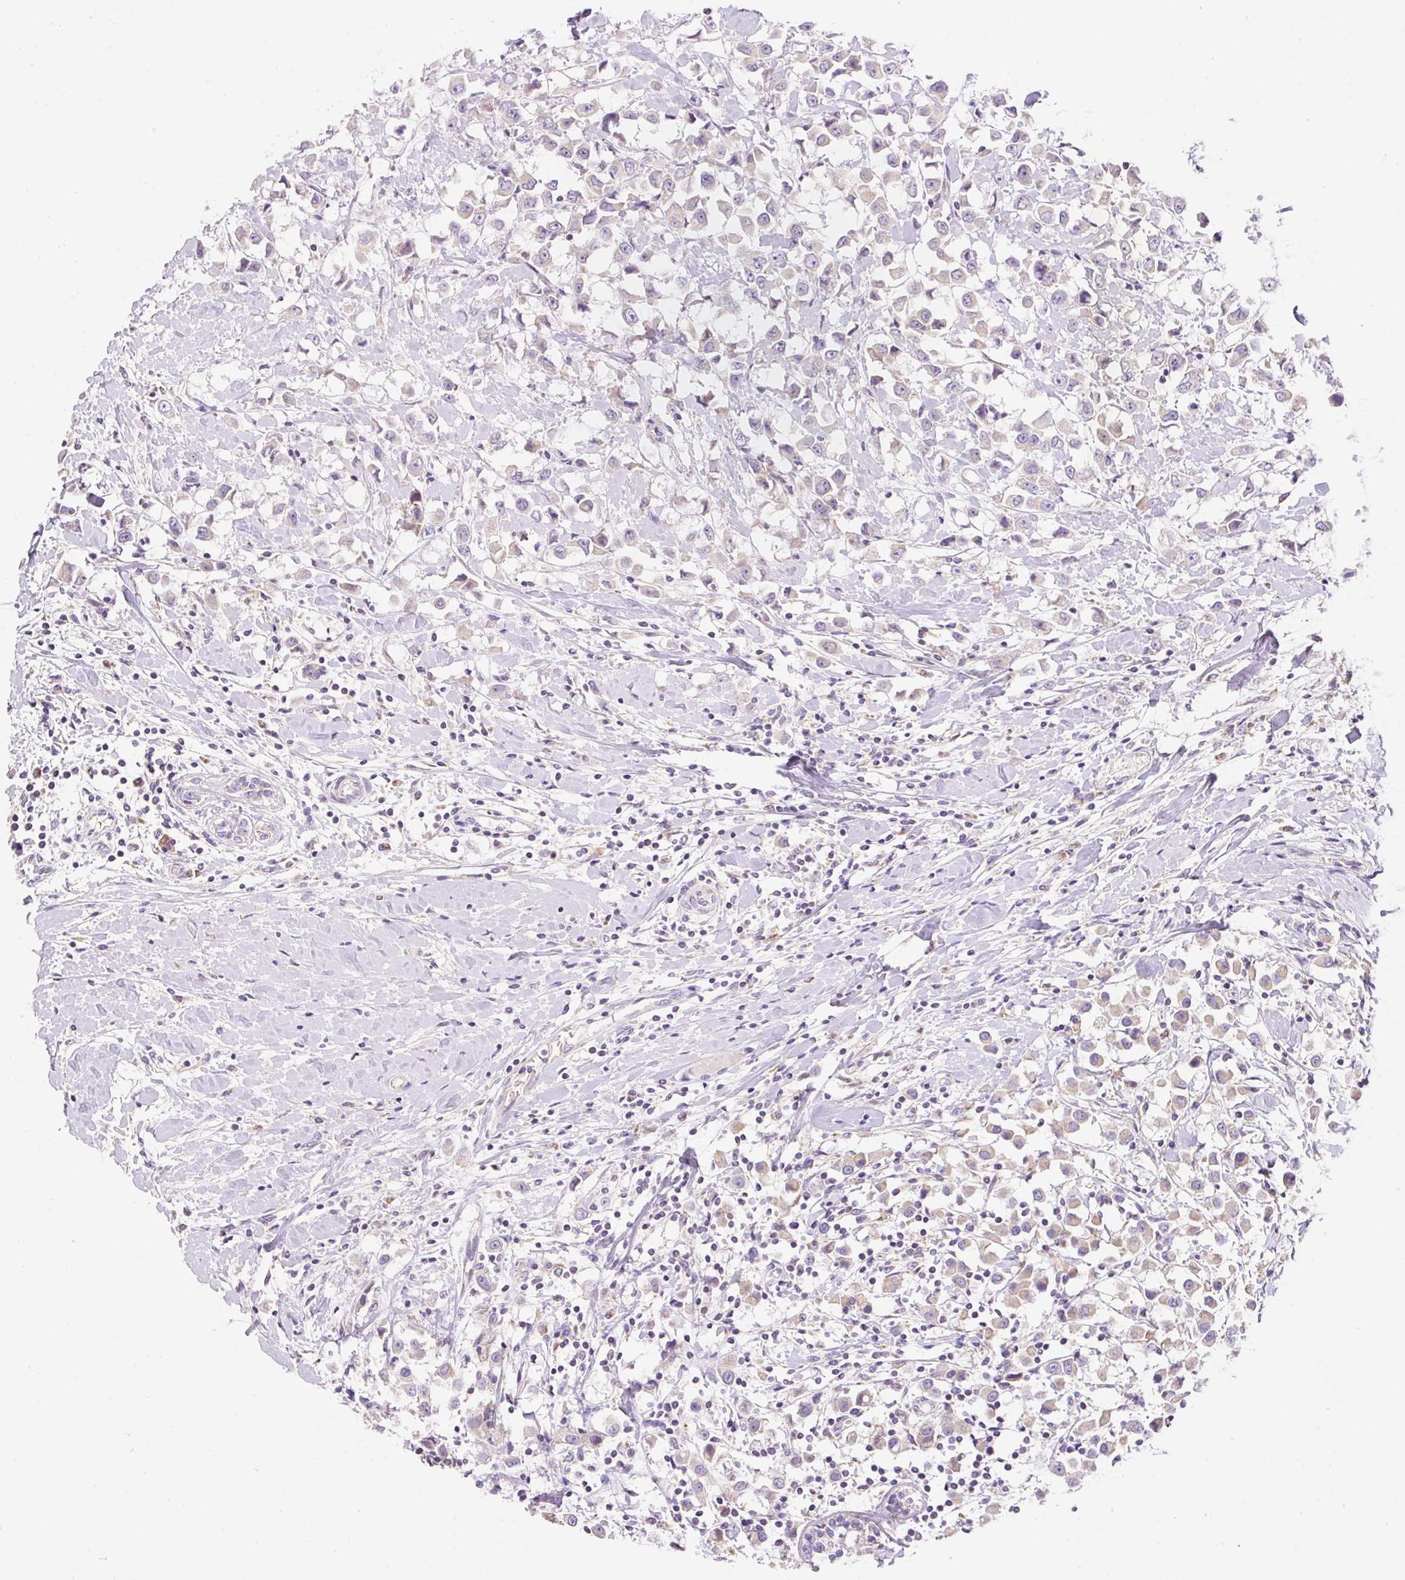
{"staining": {"intensity": "weak", "quantity": "25%-75%", "location": "cytoplasmic/membranous"}, "tissue": "breast cancer", "cell_type": "Tumor cells", "image_type": "cancer", "snomed": [{"axis": "morphology", "description": "Duct carcinoma"}, {"axis": "topography", "description": "Breast"}], "caption": "About 25%-75% of tumor cells in breast infiltrating ductal carcinoma reveal weak cytoplasmic/membranous protein positivity as visualized by brown immunohistochemical staining.", "gene": "PMAIP1", "patient": {"sex": "female", "age": 61}}